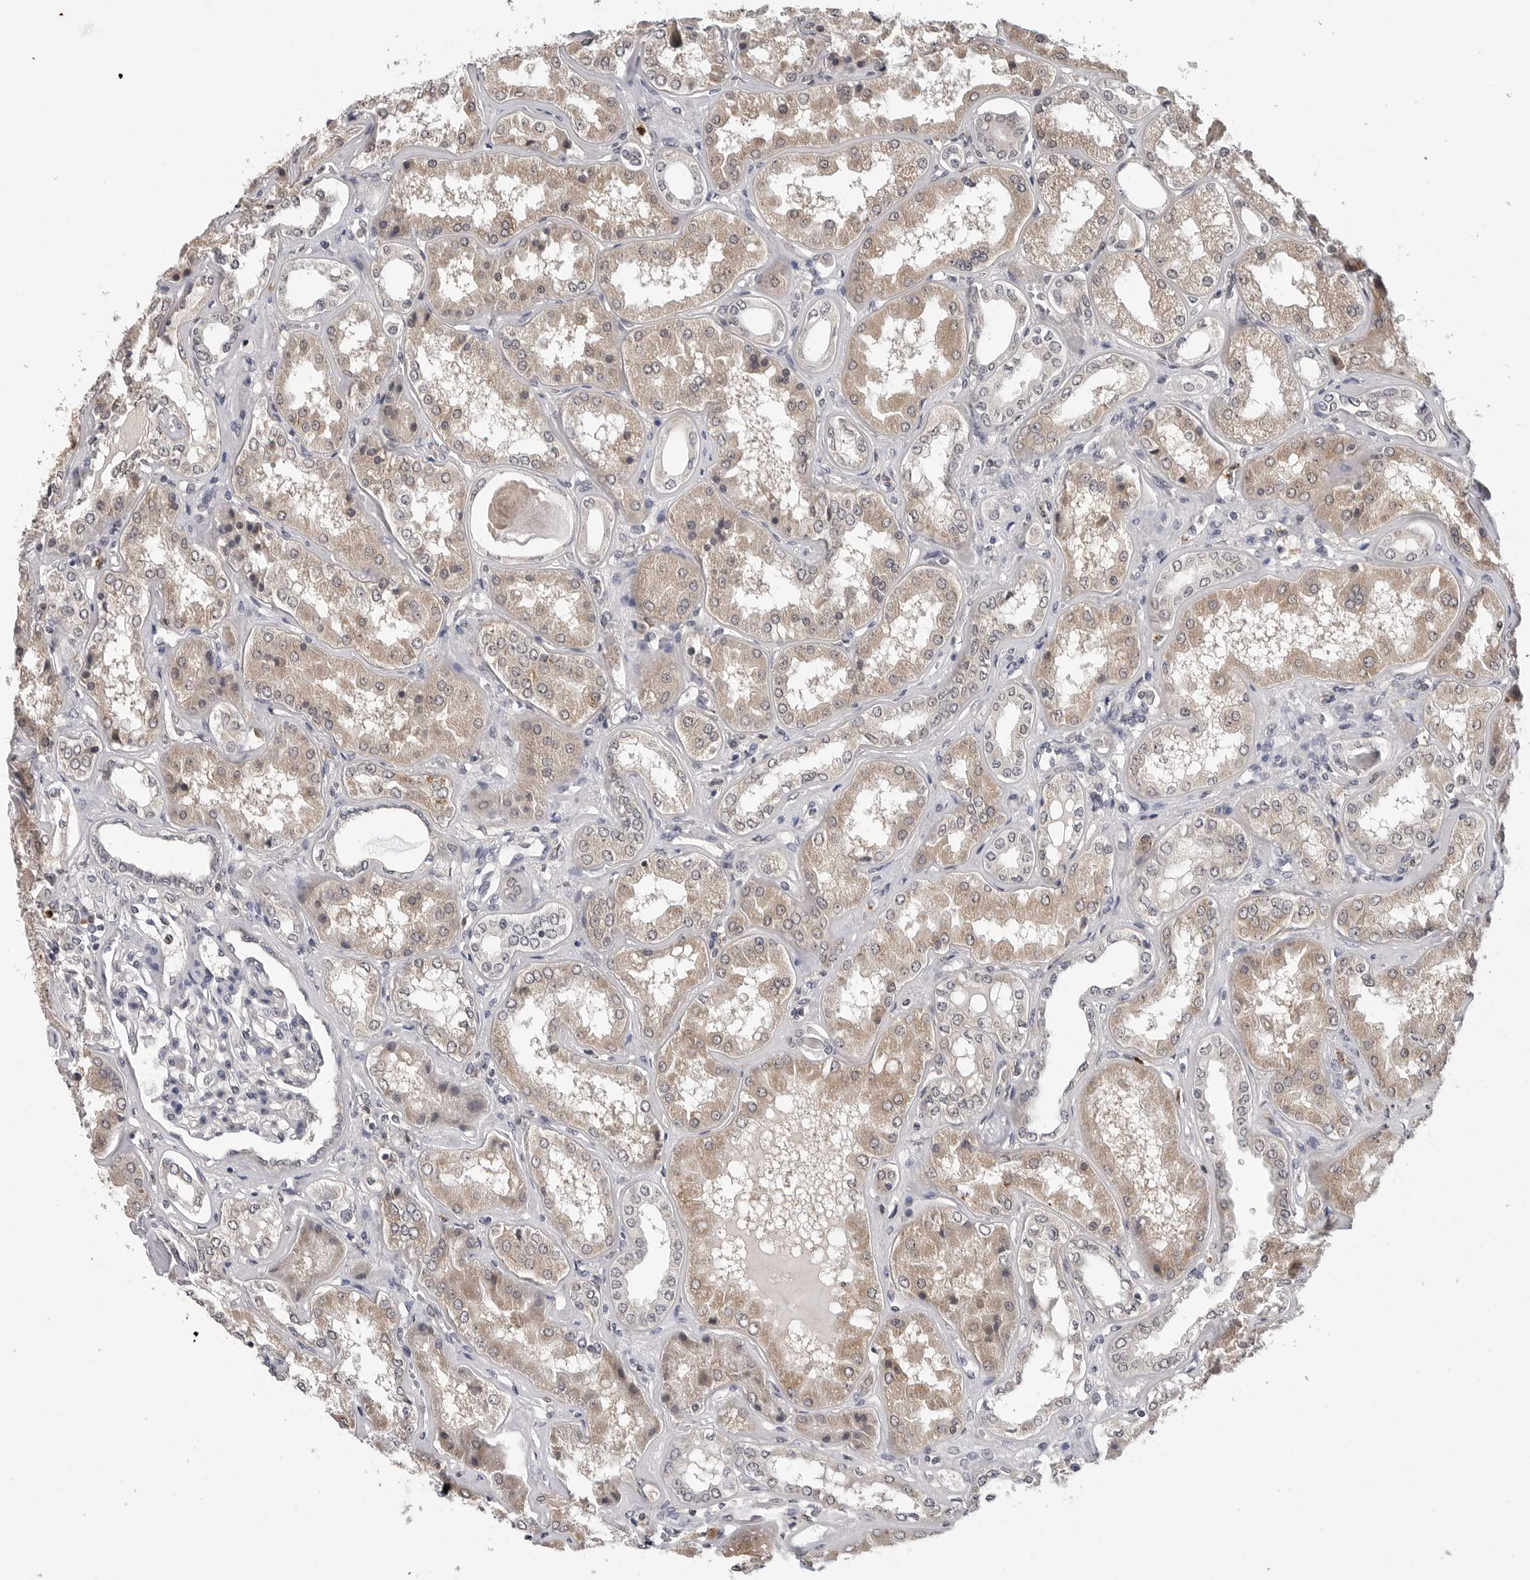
{"staining": {"intensity": "weak", "quantity": "<25%", "location": "cytoplasmic/membranous"}, "tissue": "kidney", "cell_type": "Cells in glomeruli", "image_type": "normal", "snomed": [{"axis": "morphology", "description": "Normal tissue, NOS"}, {"axis": "topography", "description": "Kidney"}], "caption": "High power microscopy photomicrograph of an immunohistochemistry (IHC) photomicrograph of benign kidney, revealing no significant staining in cells in glomeruli.", "gene": "TRMT13", "patient": {"sex": "female", "age": 56}}